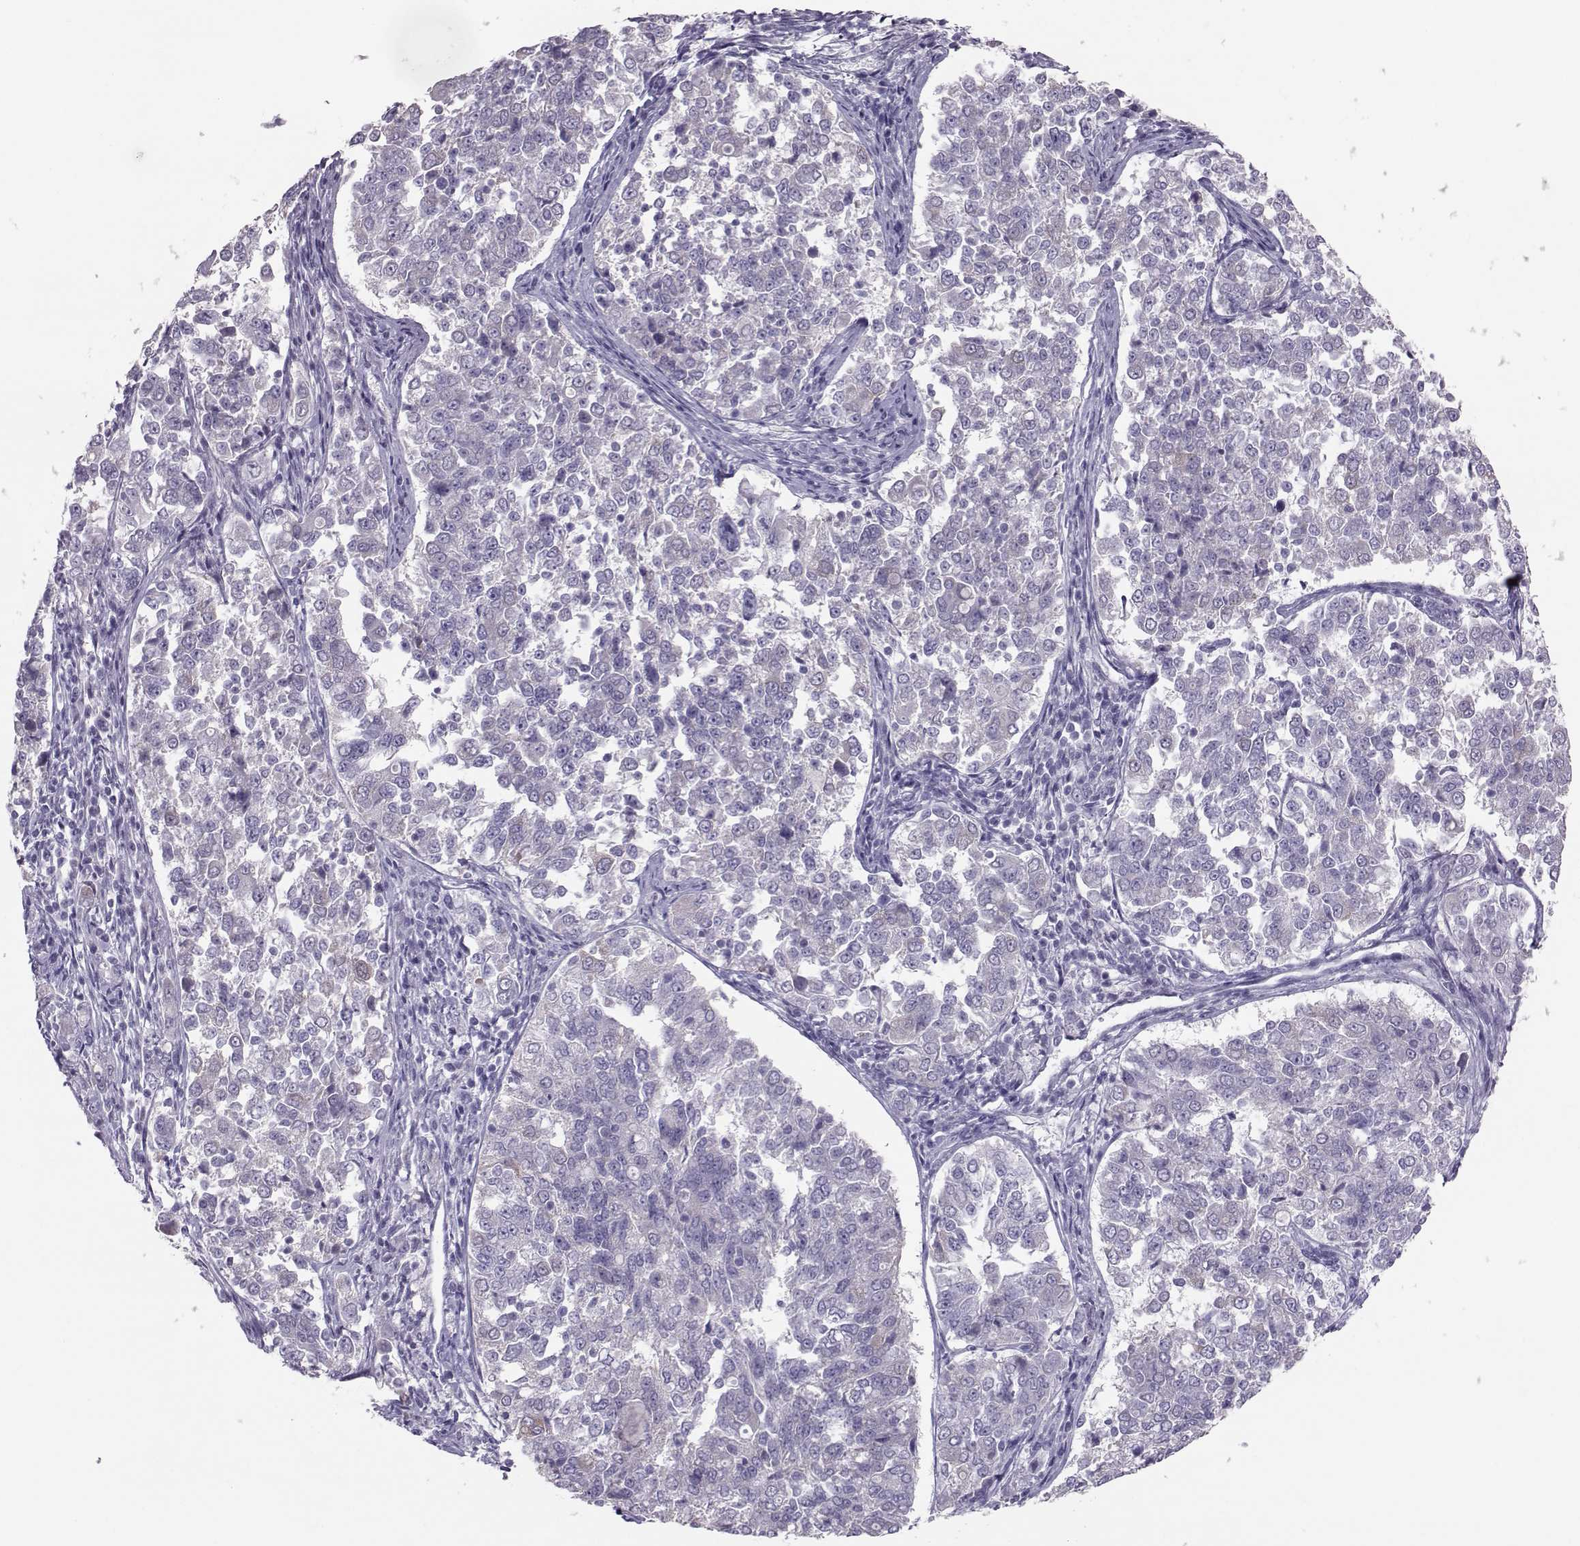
{"staining": {"intensity": "weak", "quantity": "<25%", "location": "cytoplasmic/membranous"}, "tissue": "endometrial cancer", "cell_type": "Tumor cells", "image_type": "cancer", "snomed": [{"axis": "morphology", "description": "Adenocarcinoma, NOS"}, {"axis": "topography", "description": "Endometrium"}], "caption": "The histopathology image displays no significant positivity in tumor cells of endometrial adenocarcinoma.", "gene": "DNAAF1", "patient": {"sex": "female", "age": 43}}